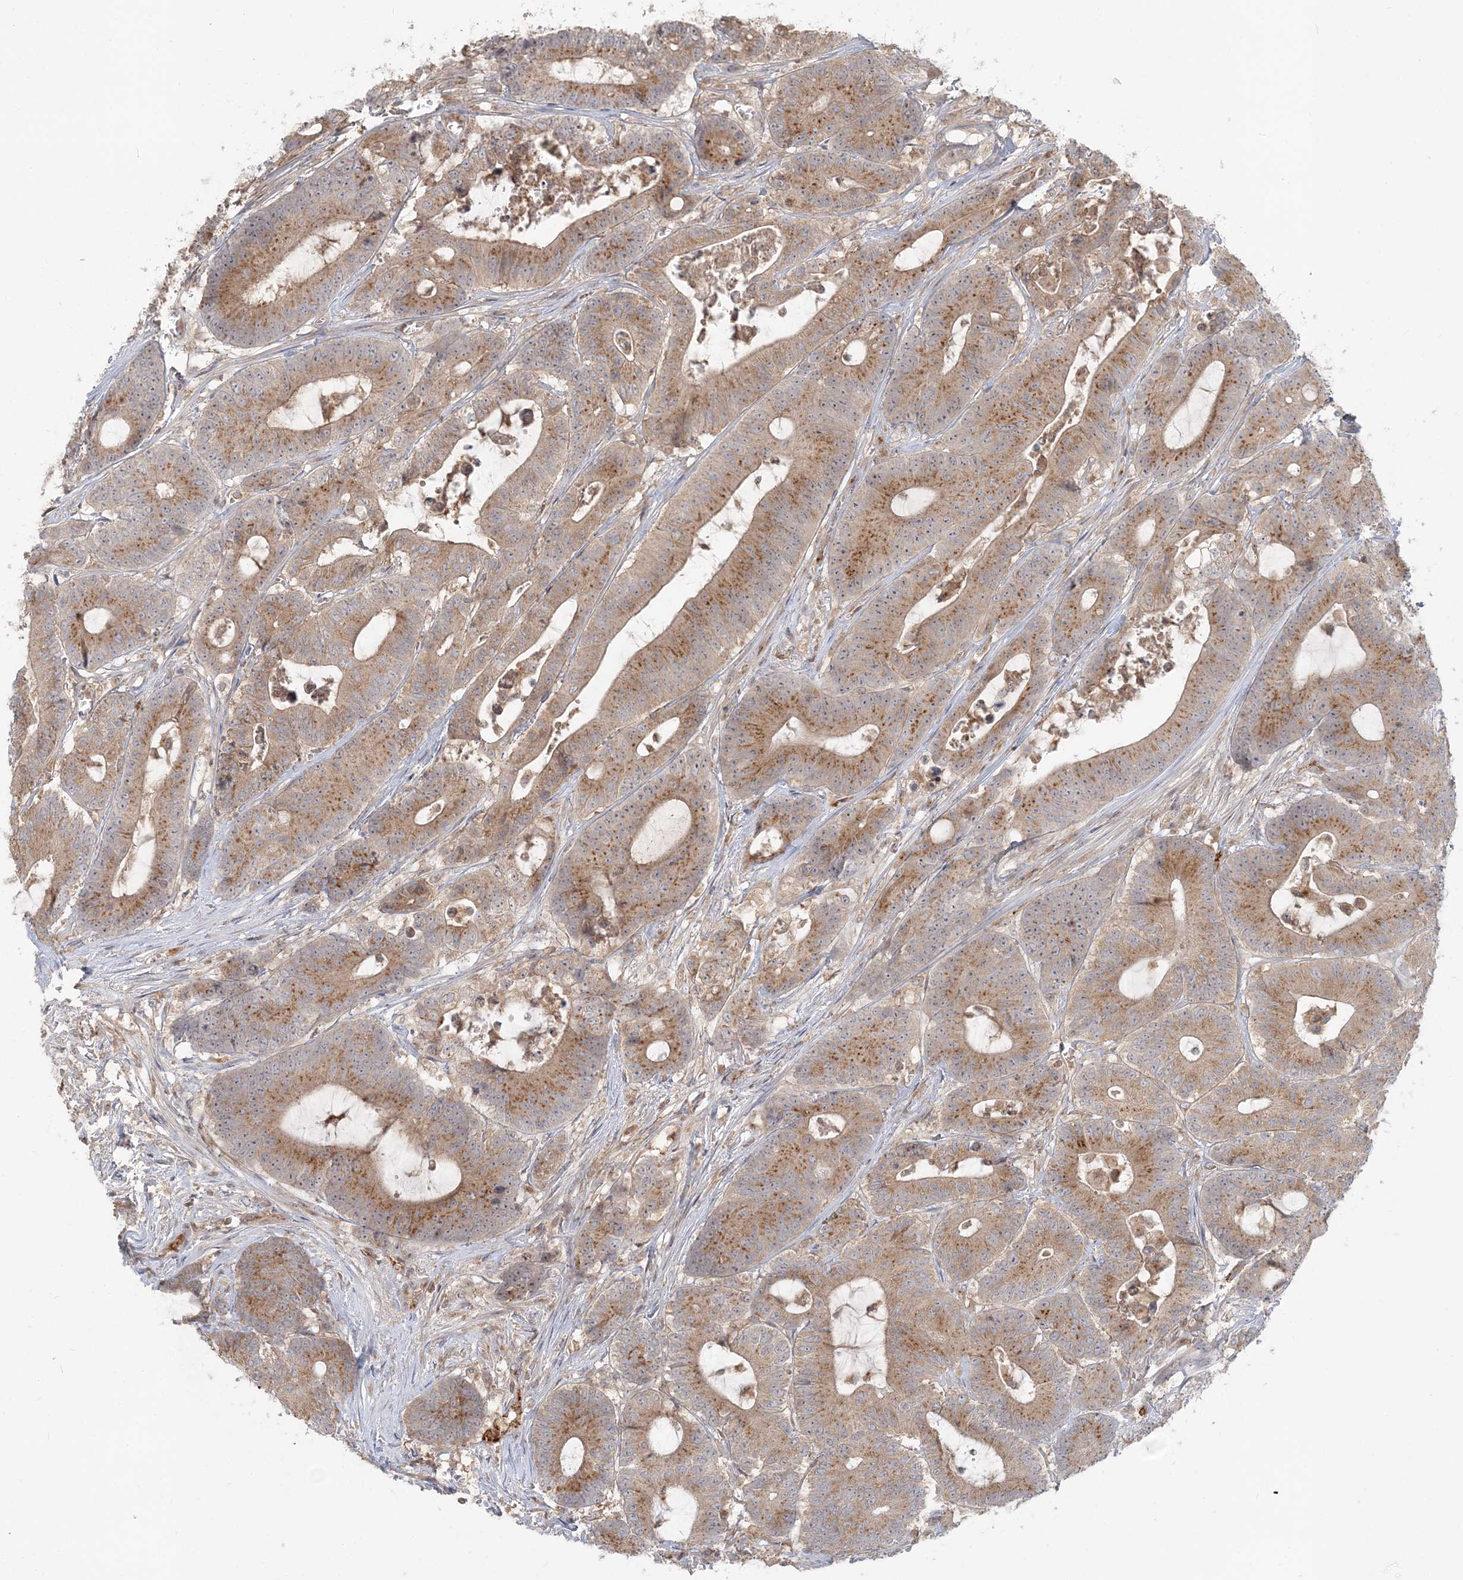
{"staining": {"intensity": "moderate", "quantity": ">75%", "location": "cytoplasmic/membranous"}, "tissue": "colorectal cancer", "cell_type": "Tumor cells", "image_type": "cancer", "snomed": [{"axis": "morphology", "description": "Adenocarcinoma, NOS"}, {"axis": "topography", "description": "Colon"}], "caption": "This micrograph reveals colorectal adenocarcinoma stained with IHC to label a protein in brown. The cytoplasmic/membranous of tumor cells show moderate positivity for the protein. Nuclei are counter-stained blue.", "gene": "AP1AR", "patient": {"sex": "female", "age": 84}}